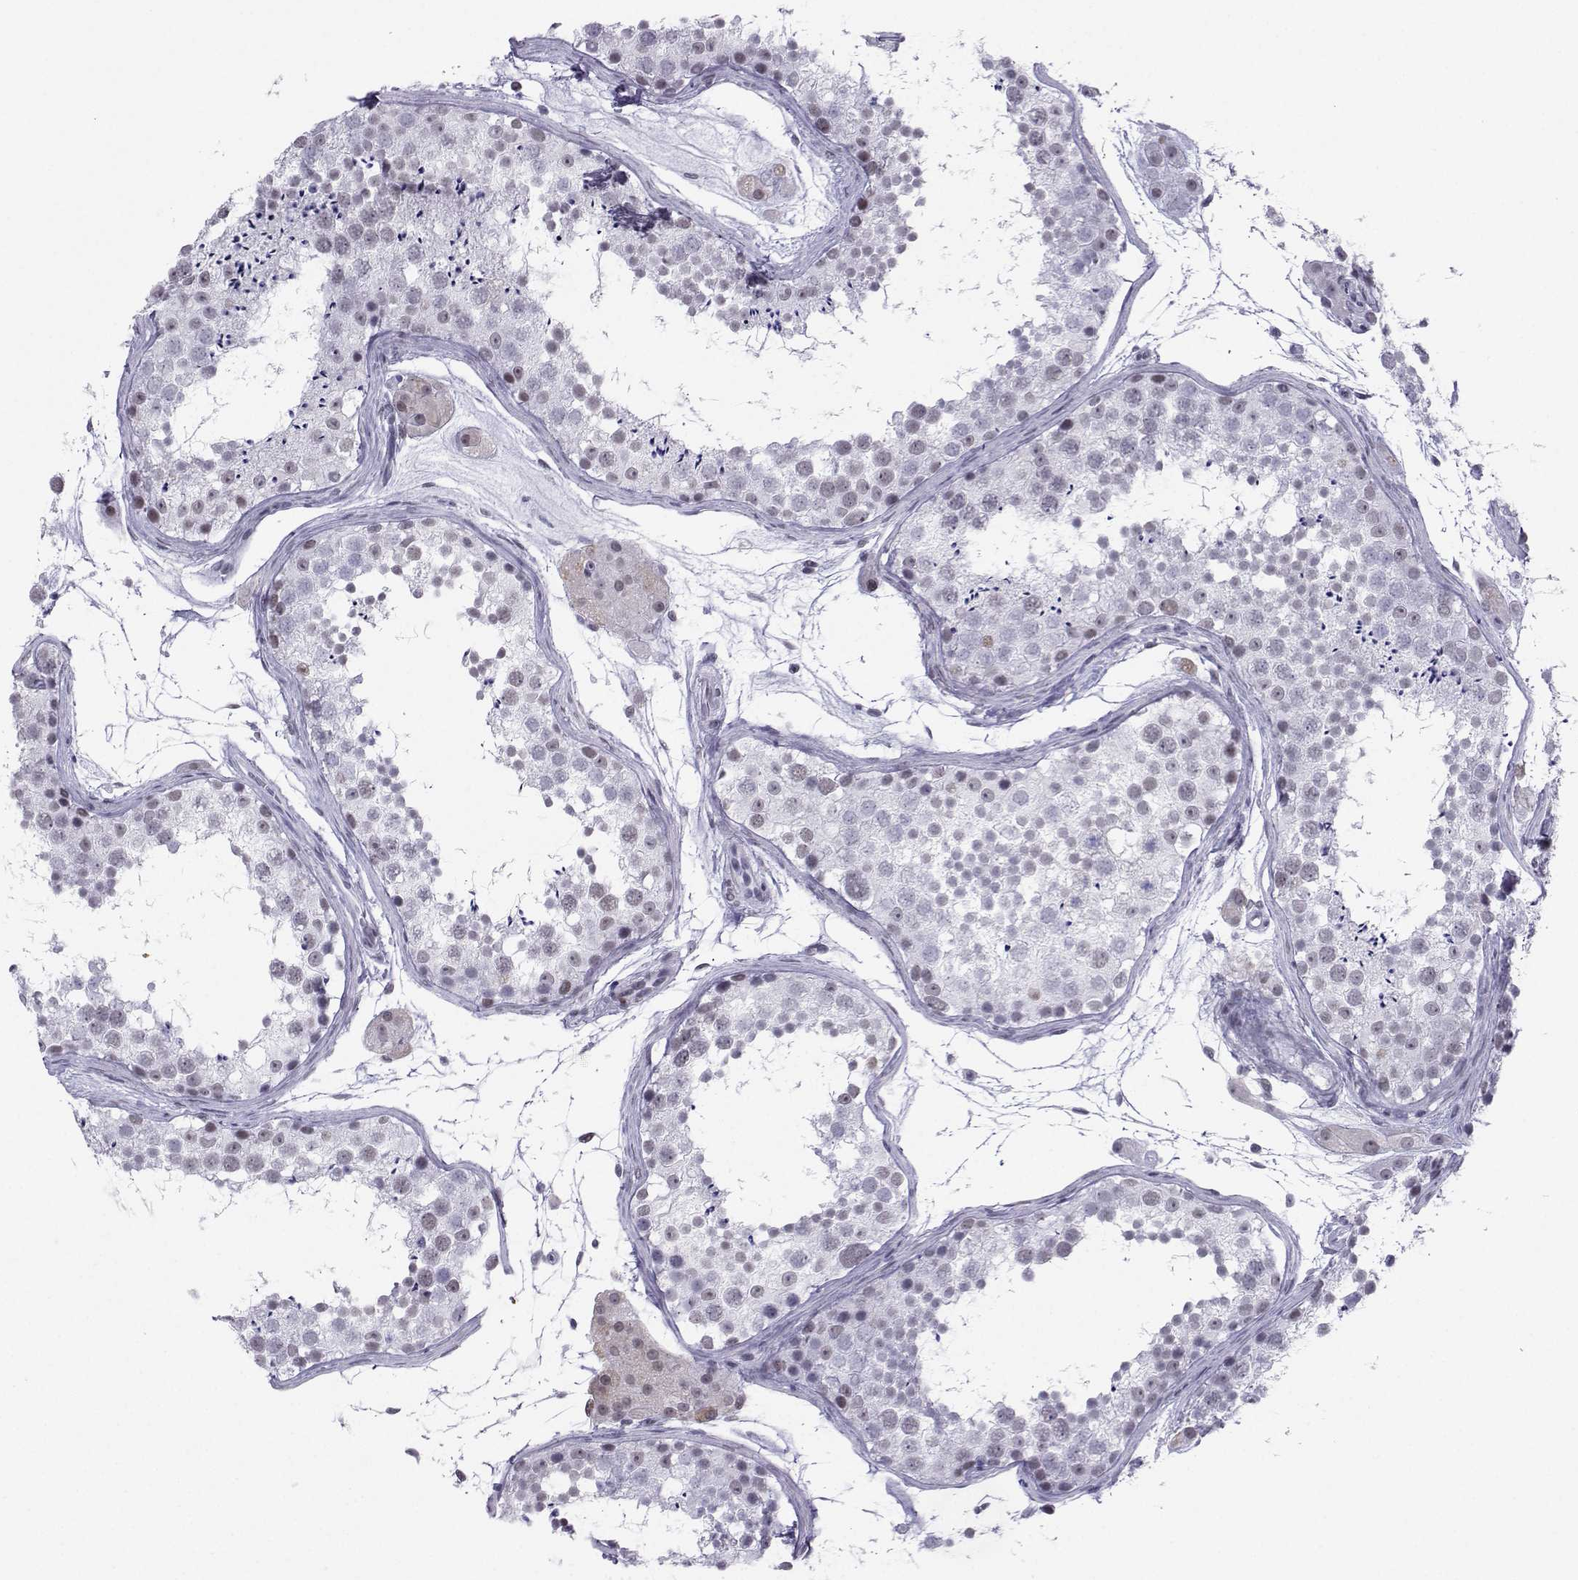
{"staining": {"intensity": "weak", "quantity": "<25%", "location": "nuclear"}, "tissue": "testis", "cell_type": "Cells in seminiferous ducts", "image_type": "normal", "snomed": [{"axis": "morphology", "description": "Normal tissue, NOS"}, {"axis": "topography", "description": "Testis"}], "caption": "DAB immunohistochemical staining of normal human testis displays no significant staining in cells in seminiferous ducts.", "gene": "LORICRIN", "patient": {"sex": "male", "age": 41}}